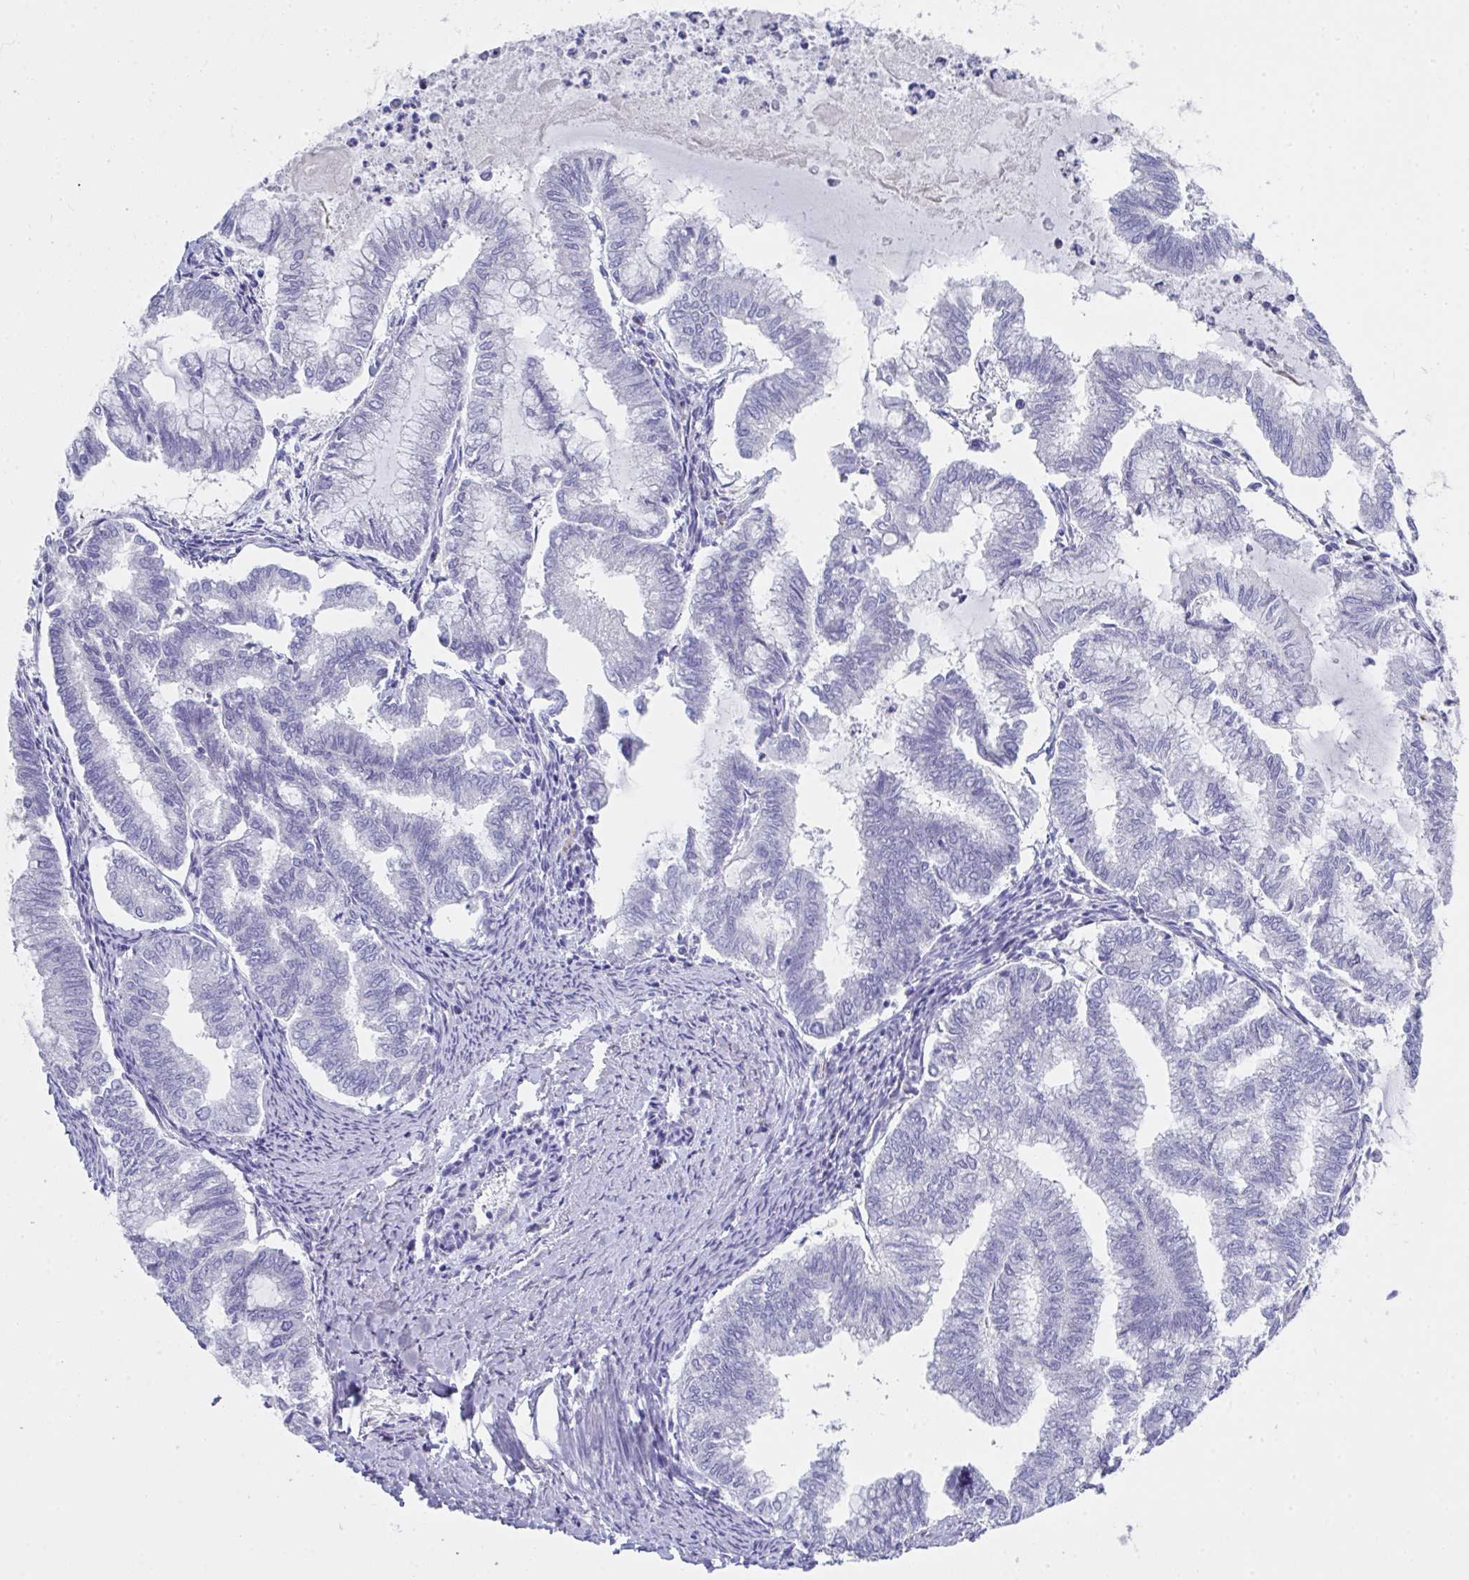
{"staining": {"intensity": "negative", "quantity": "none", "location": "none"}, "tissue": "endometrial cancer", "cell_type": "Tumor cells", "image_type": "cancer", "snomed": [{"axis": "morphology", "description": "Adenocarcinoma, NOS"}, {"axis": "topography", "description": "Endometrium"}], "caption": "Endometrial cancer stained for a protein using immunohistochemistry shows no positivity tumor cells.", "gene": "FBXO47", "patient": {"sex": "female", "age": 79}}